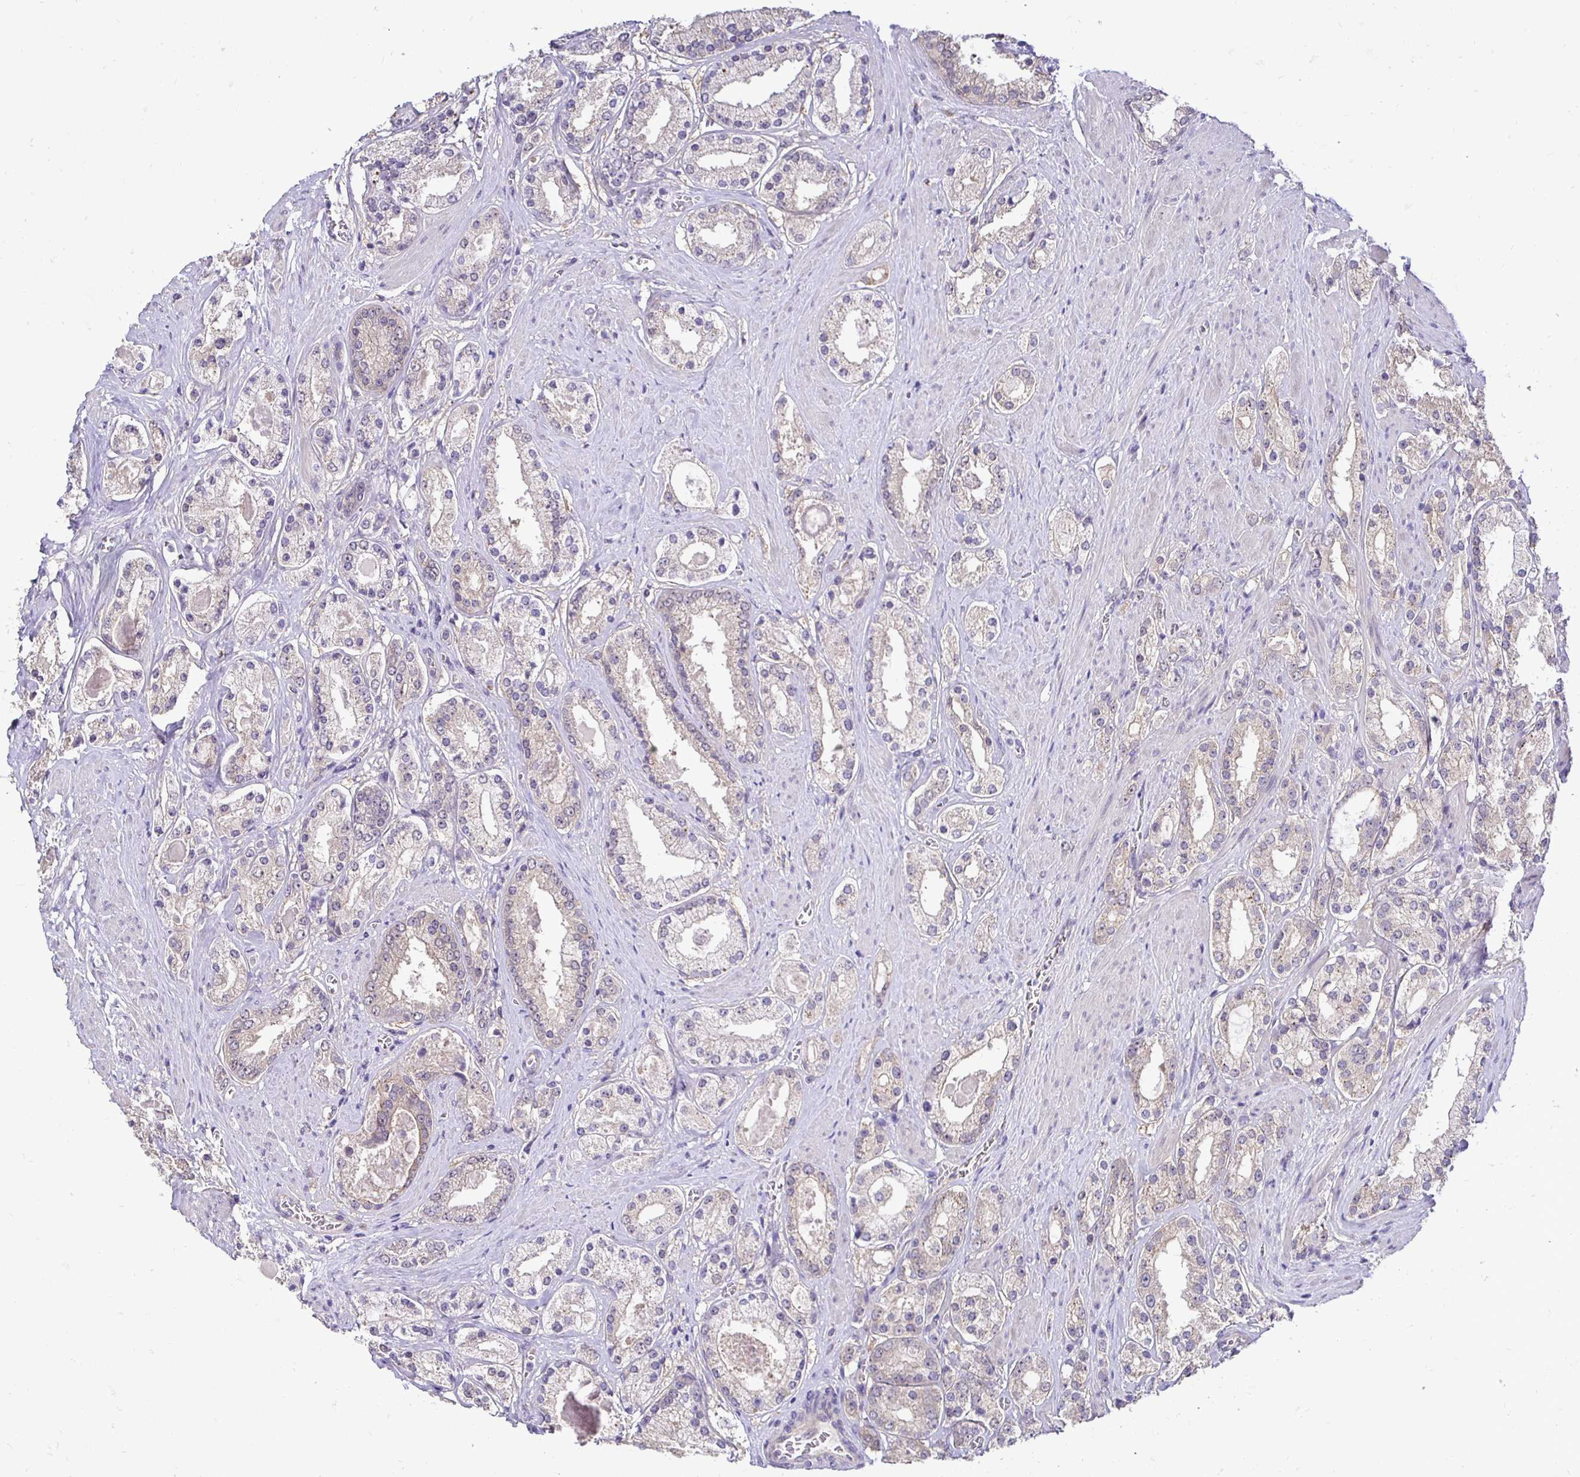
{"staining": {"intensity": "negative", "quantity": "none", "location": "none"}, "tissue": "prostate cancer", "cell_type": "Tumor cells", "image_type": "cancer", "snomed": [{"axis": "morphology", "description": "Adenocarcinoma, High grade"}, {"axis": "topography", "description": "Prostate"}], "caption": "Prostate adenocarcinoma (high-grade) was stained to show a protein in brown. There is no significant staining in tumor cells.", "gene": "SLC9A1", "patient": {"sex": "male", "age": 67}}